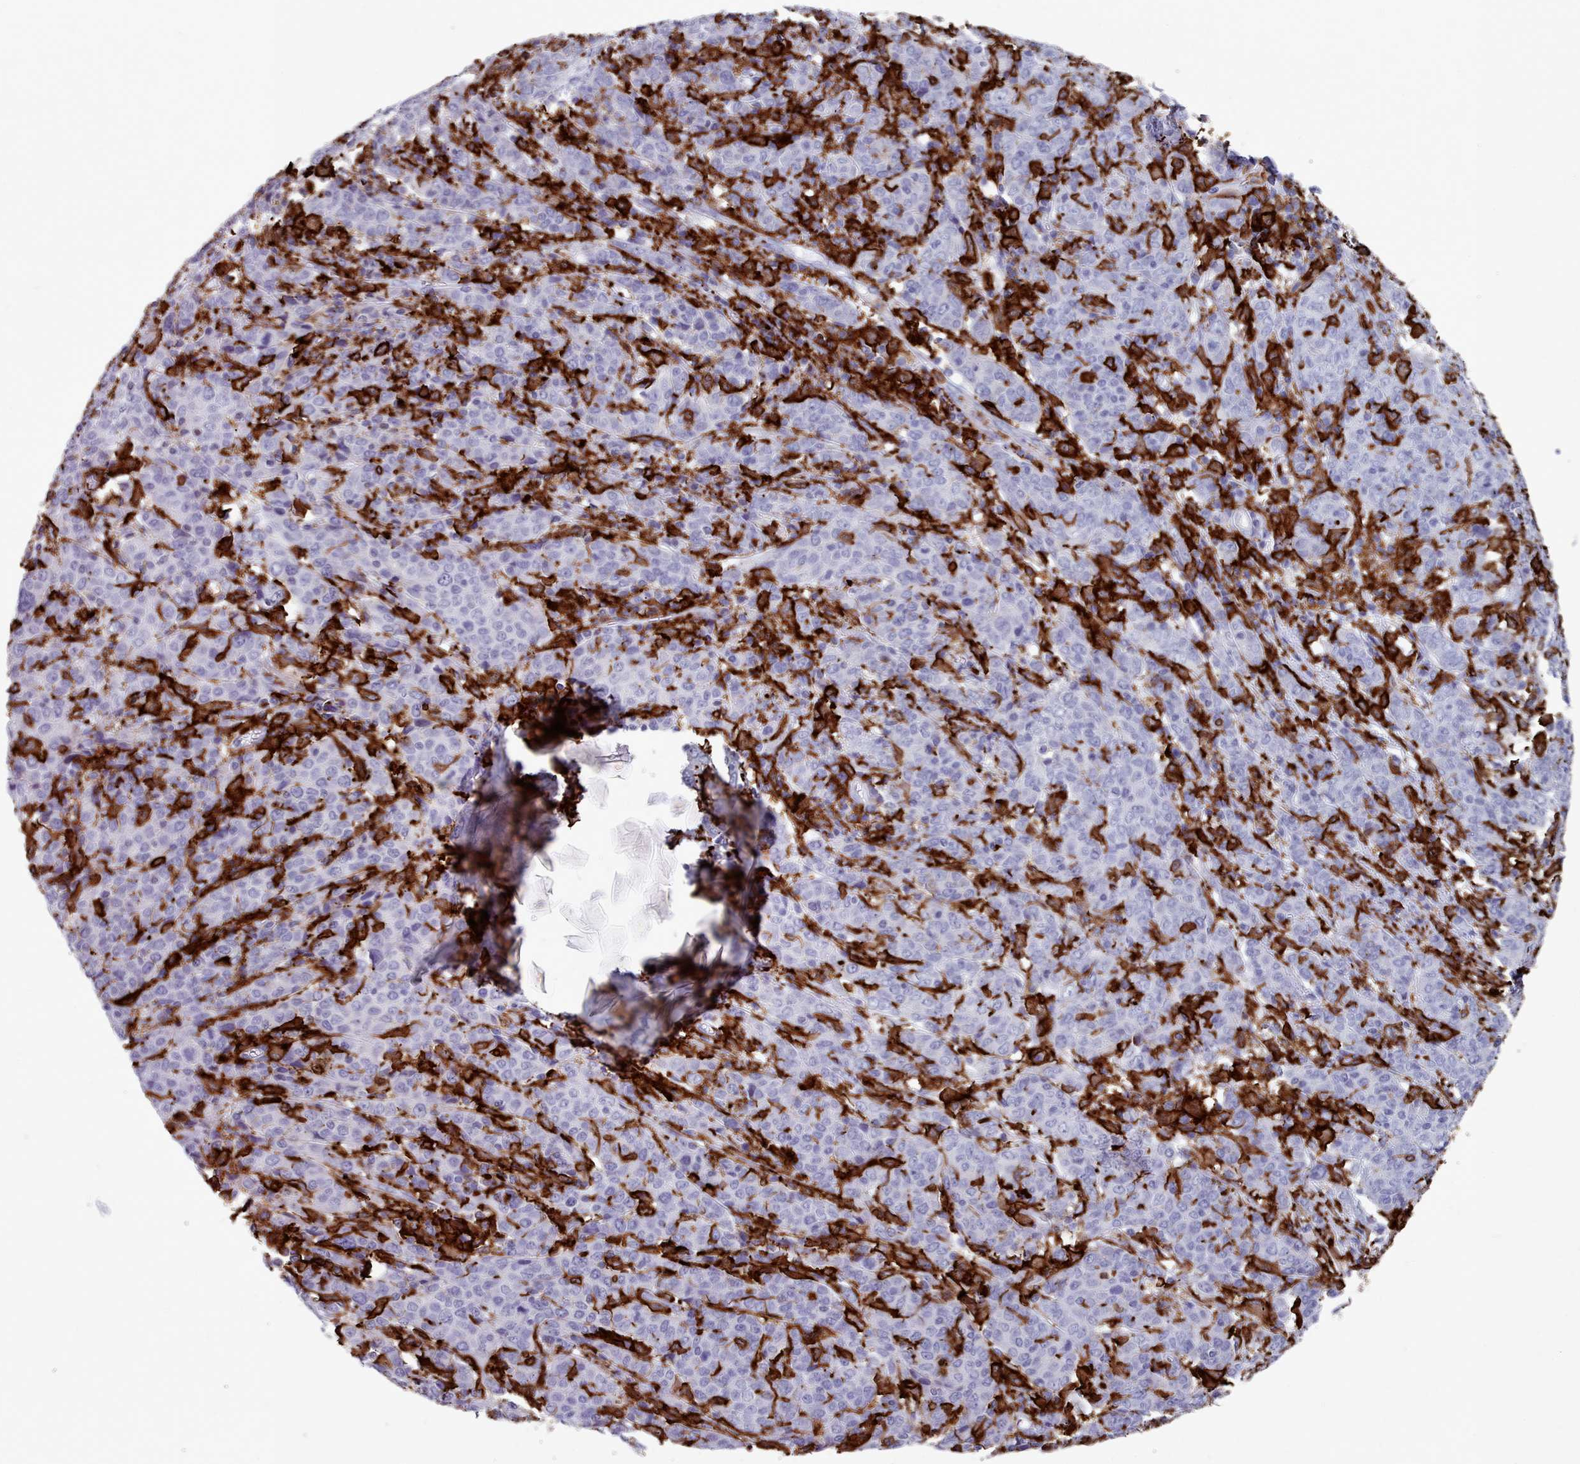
{"staining": {"intensity": "negative", "quantity": "none", "location": "none"}, "tissue": "cervical cancer", "cell_type": "Tumor cells", "image_type": "cancer", "snomed": [{"axis": "morphology", "description": "Squamous cell carcinoma, NOS"}, {"axis": "topography", "description": "Cervix"}], "caption": "This is a micrograph of immunohistochemistry (IHC) staining of squamous cell carcinoma (cervical), which shows no expression in tumor cells.", "gene": "AIF1", "patient": {"sex": "female", "age": 67}}